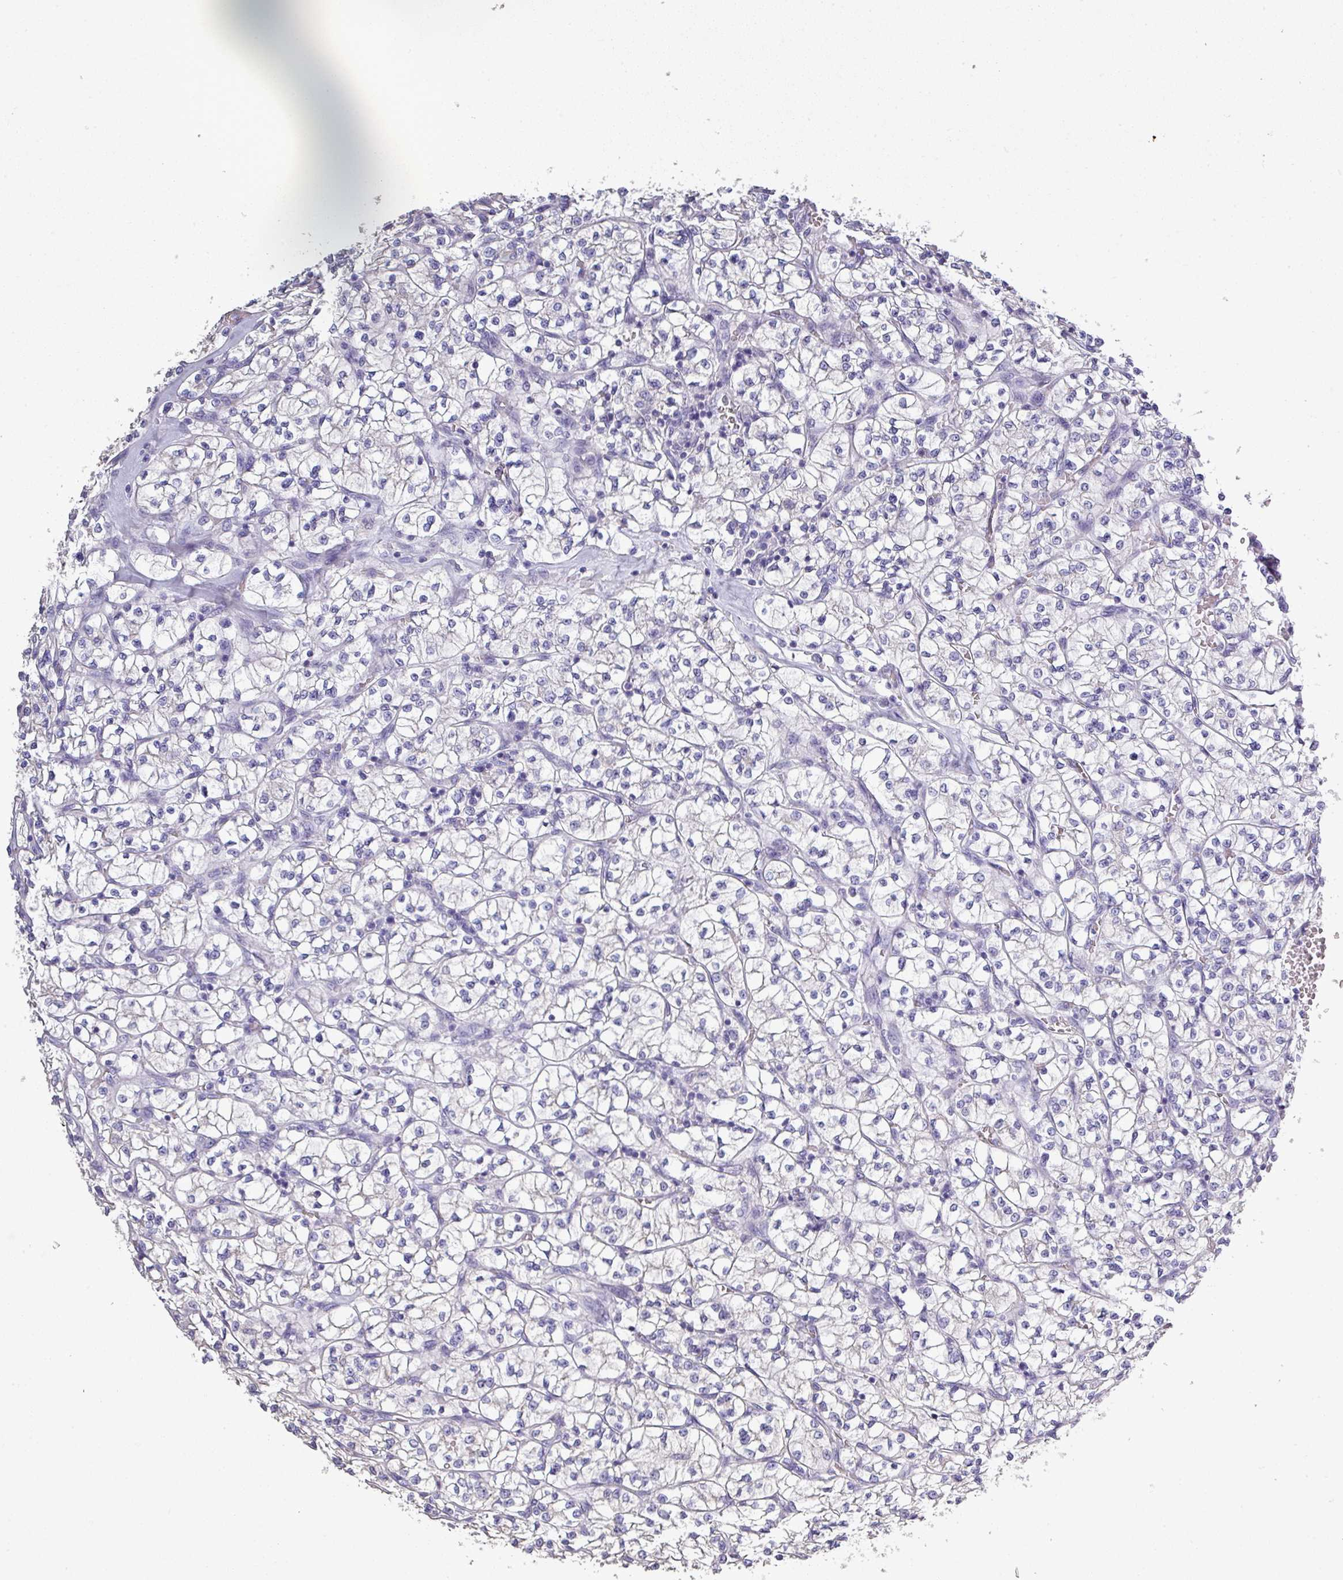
{"staining": {"intensity": "negative", "quantity": "none", "location": "none"}, "tissue": "renal cancer", "cell_type": "Tumor cells", "image_type": "cancer", "snomed": [{"axis": "morphology", "description": "Adenocarcinoma, NOS"}, {"axis": "topography", "description": "Kidney"}], "caption": "DAB (3,3'-diaminobenzidine) immunohistochemical staining of renal cancer demonstrates no significant staining in tumor cells.", "gene": "ISLR", "patient": {"sex": "female", "age": 64}}